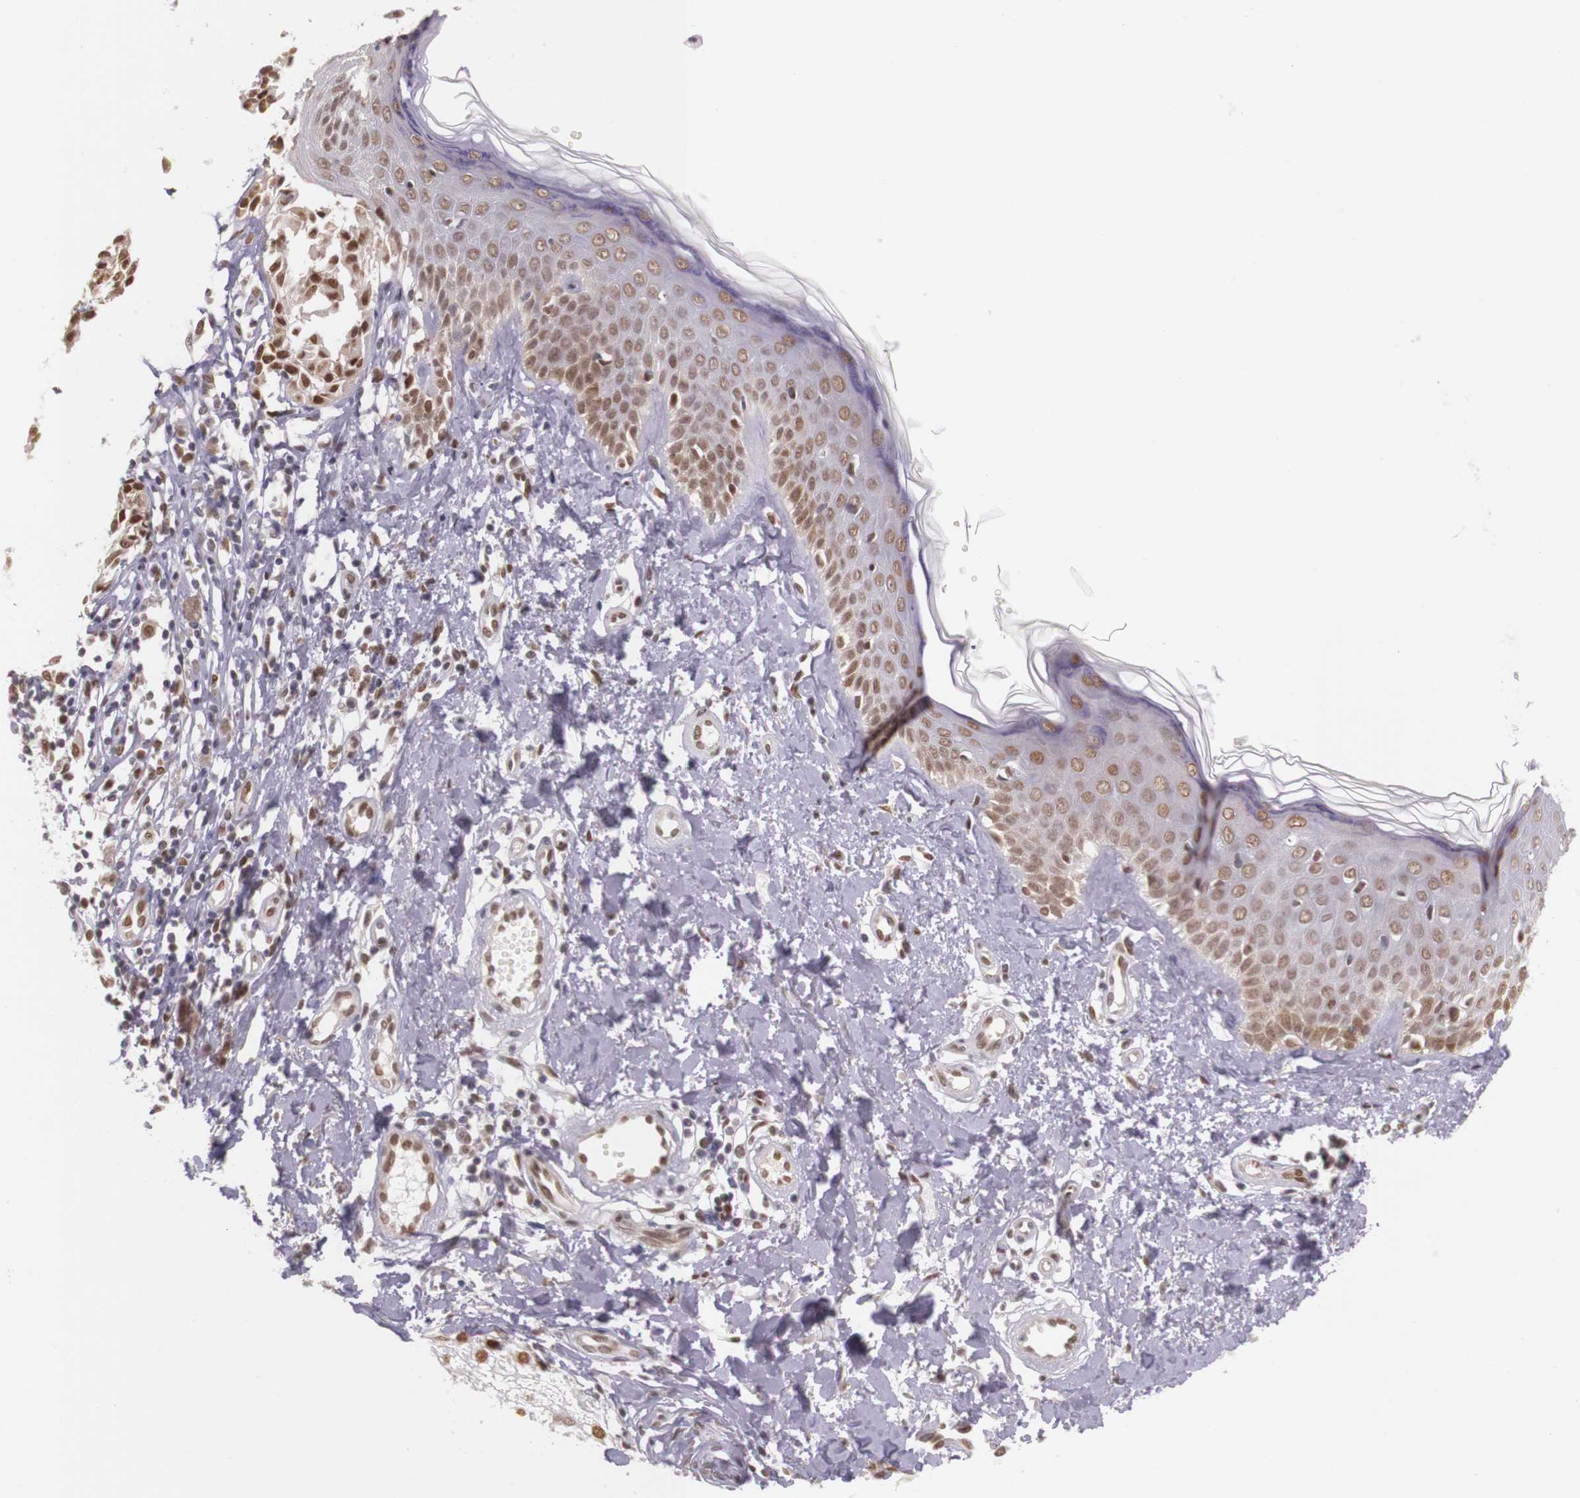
{"staining": {"intensity": "moderate", "quantity": ">75%", "location": "nuclear"}, "tissue": "melanoma", "cell_type": "Tumor cells", "image_type": "cancer", "snomed": [{"axis": "morphology", "description": "Malignant melanoma, NOS"}, {"axis": "topography", "description": "Skin"}], "caption": "Immunohistochemistry micrograph of neoplastic tissue: malignant melanoma stained using immunohistochemistry displays medium levels of moderate protein expression localized specifically in the nuclear of tumor cells, appearing as a nuclear brown color.", "gene": "WDR13", "patient": {"sex": "male", "age": 49}}